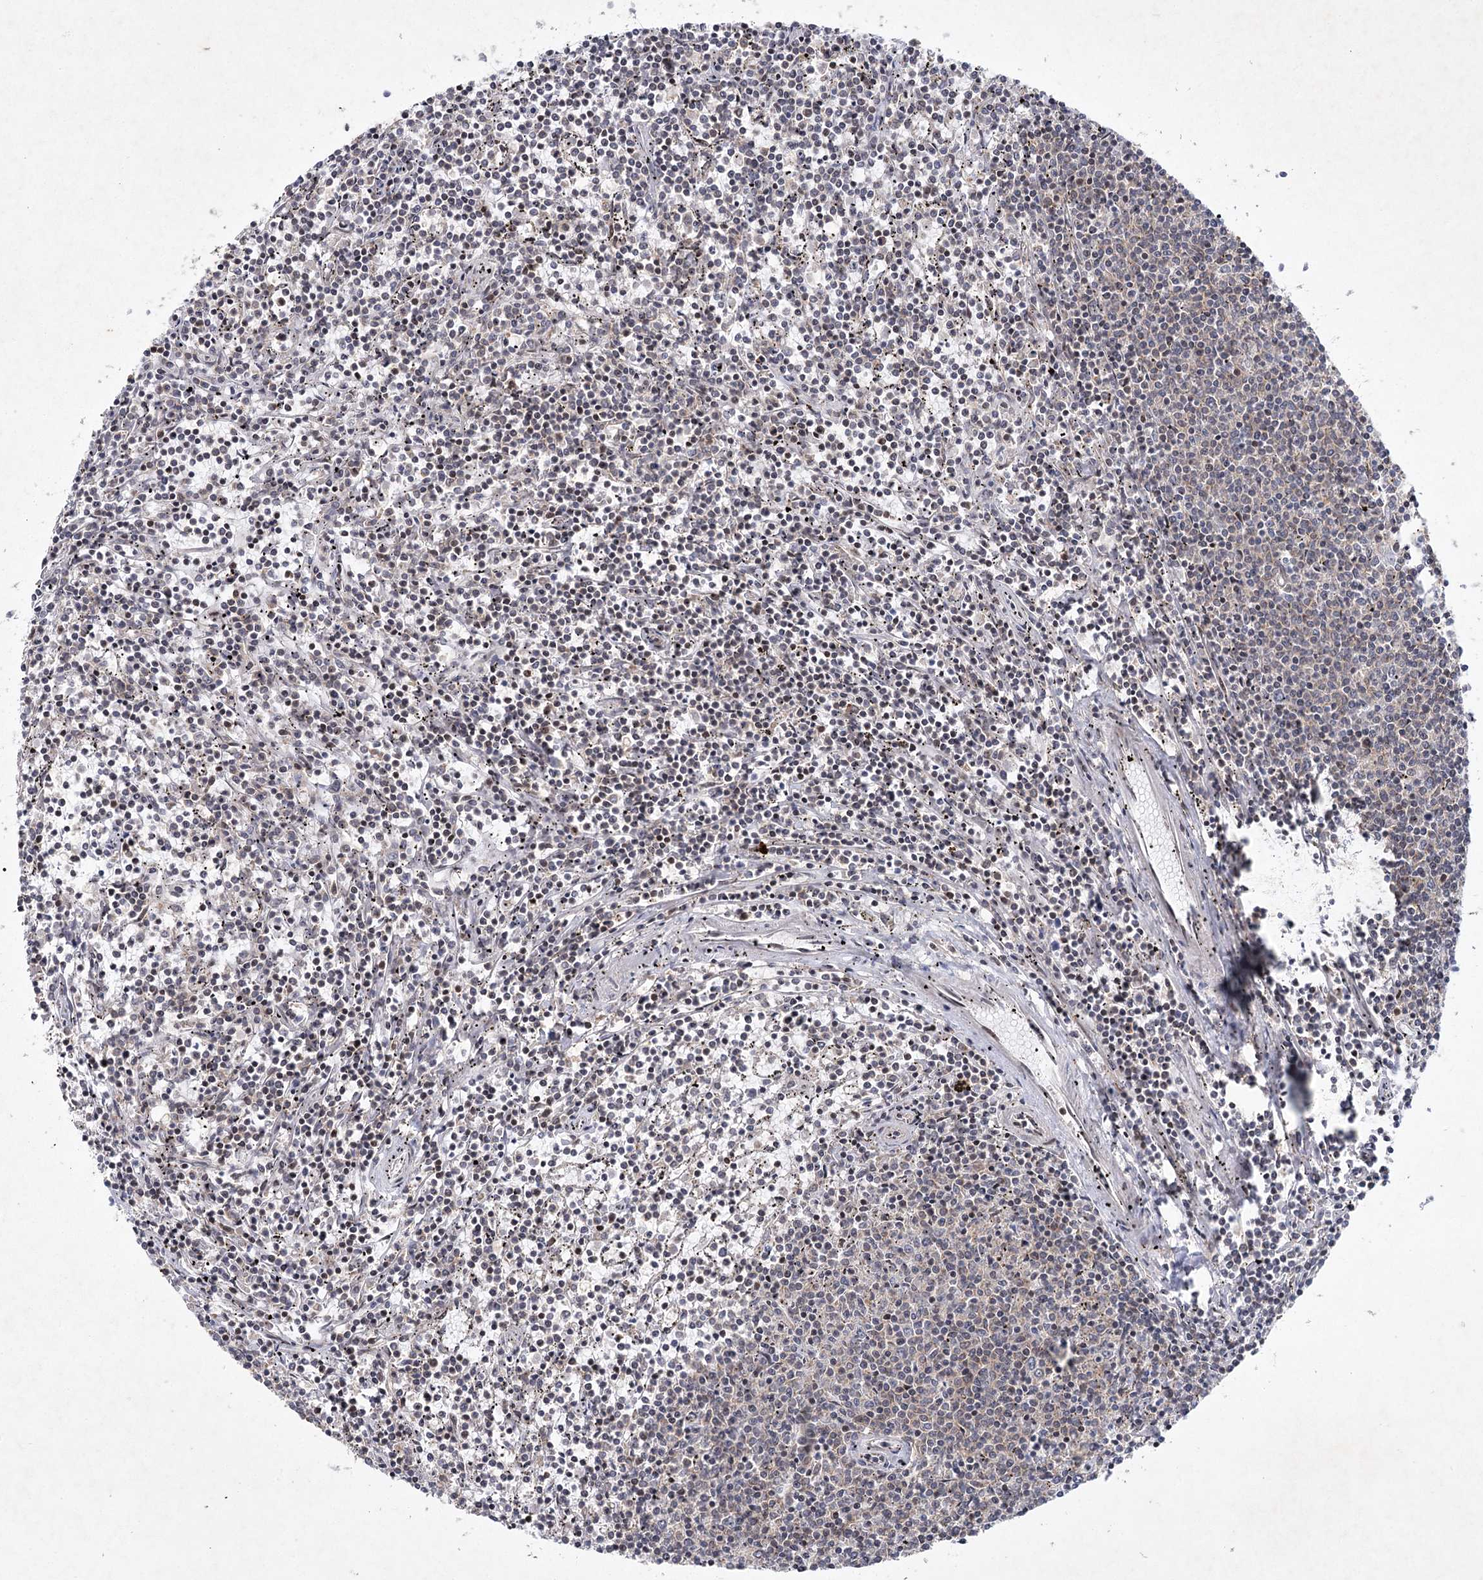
{"staining": {"intensity": "weak", "quantity": "<25%", "location": "cytoplasmic/membranous"}, "tissue": "lymphoma", "cell_type": "Tumor cells", "image_type": "cancer", "snomed": [{"axis": "morphology", "description": "Malignant lymphoma, non-Hodgkin's type, Low grade"}, {"axis": "topography", "description": "Spleen"}], "caption": "Lymphoma stained for a protein using immunohistochemistry (IHC) exhibits no staining tumor cells.", "gene": "MAP3K13", "patient": {"sex": "female", "age": 50}}